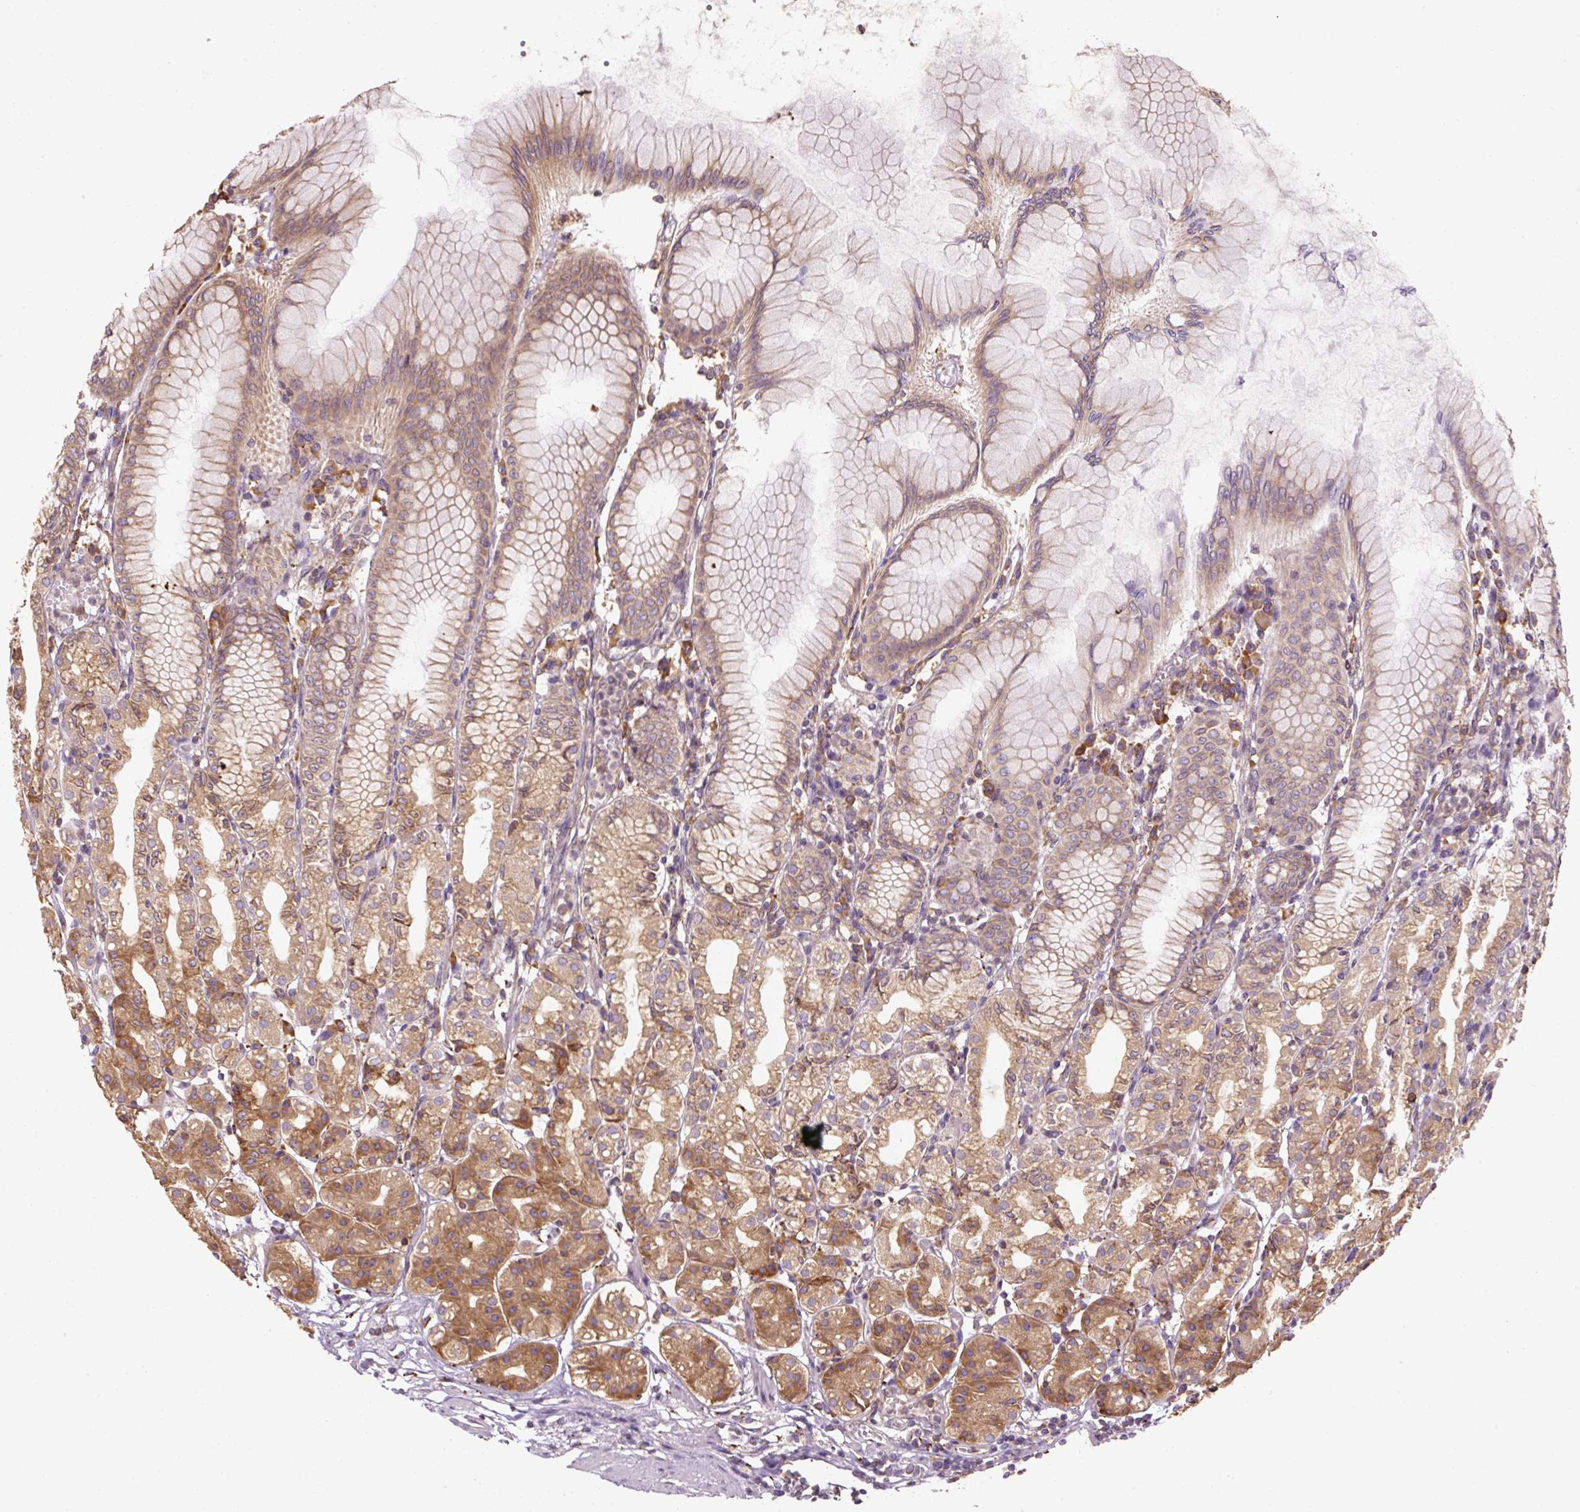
{"staining": {"intensity": "moderate", "quantity": "25%-75%", "location": "cytoplasmic/membranous"}, "tissue": "stomach", "cell_type": "Glandular cells", "image_type": "normal", "snomed": [{"axis": "morphology", "description": "Normal tissue, NOS"}, {"axis": "topography", "description": "Stomach"}], "caption": "Immunohistochemistry (IHC) micrograph of normal stomach stained for a protein (brown), which exhibits medium levels of moderate cytoplasmic/membranous expression in about 25%-75% of glandular cells.", "gene": "PRKCSH", "patient": {"sex": "female", "age": 57}}